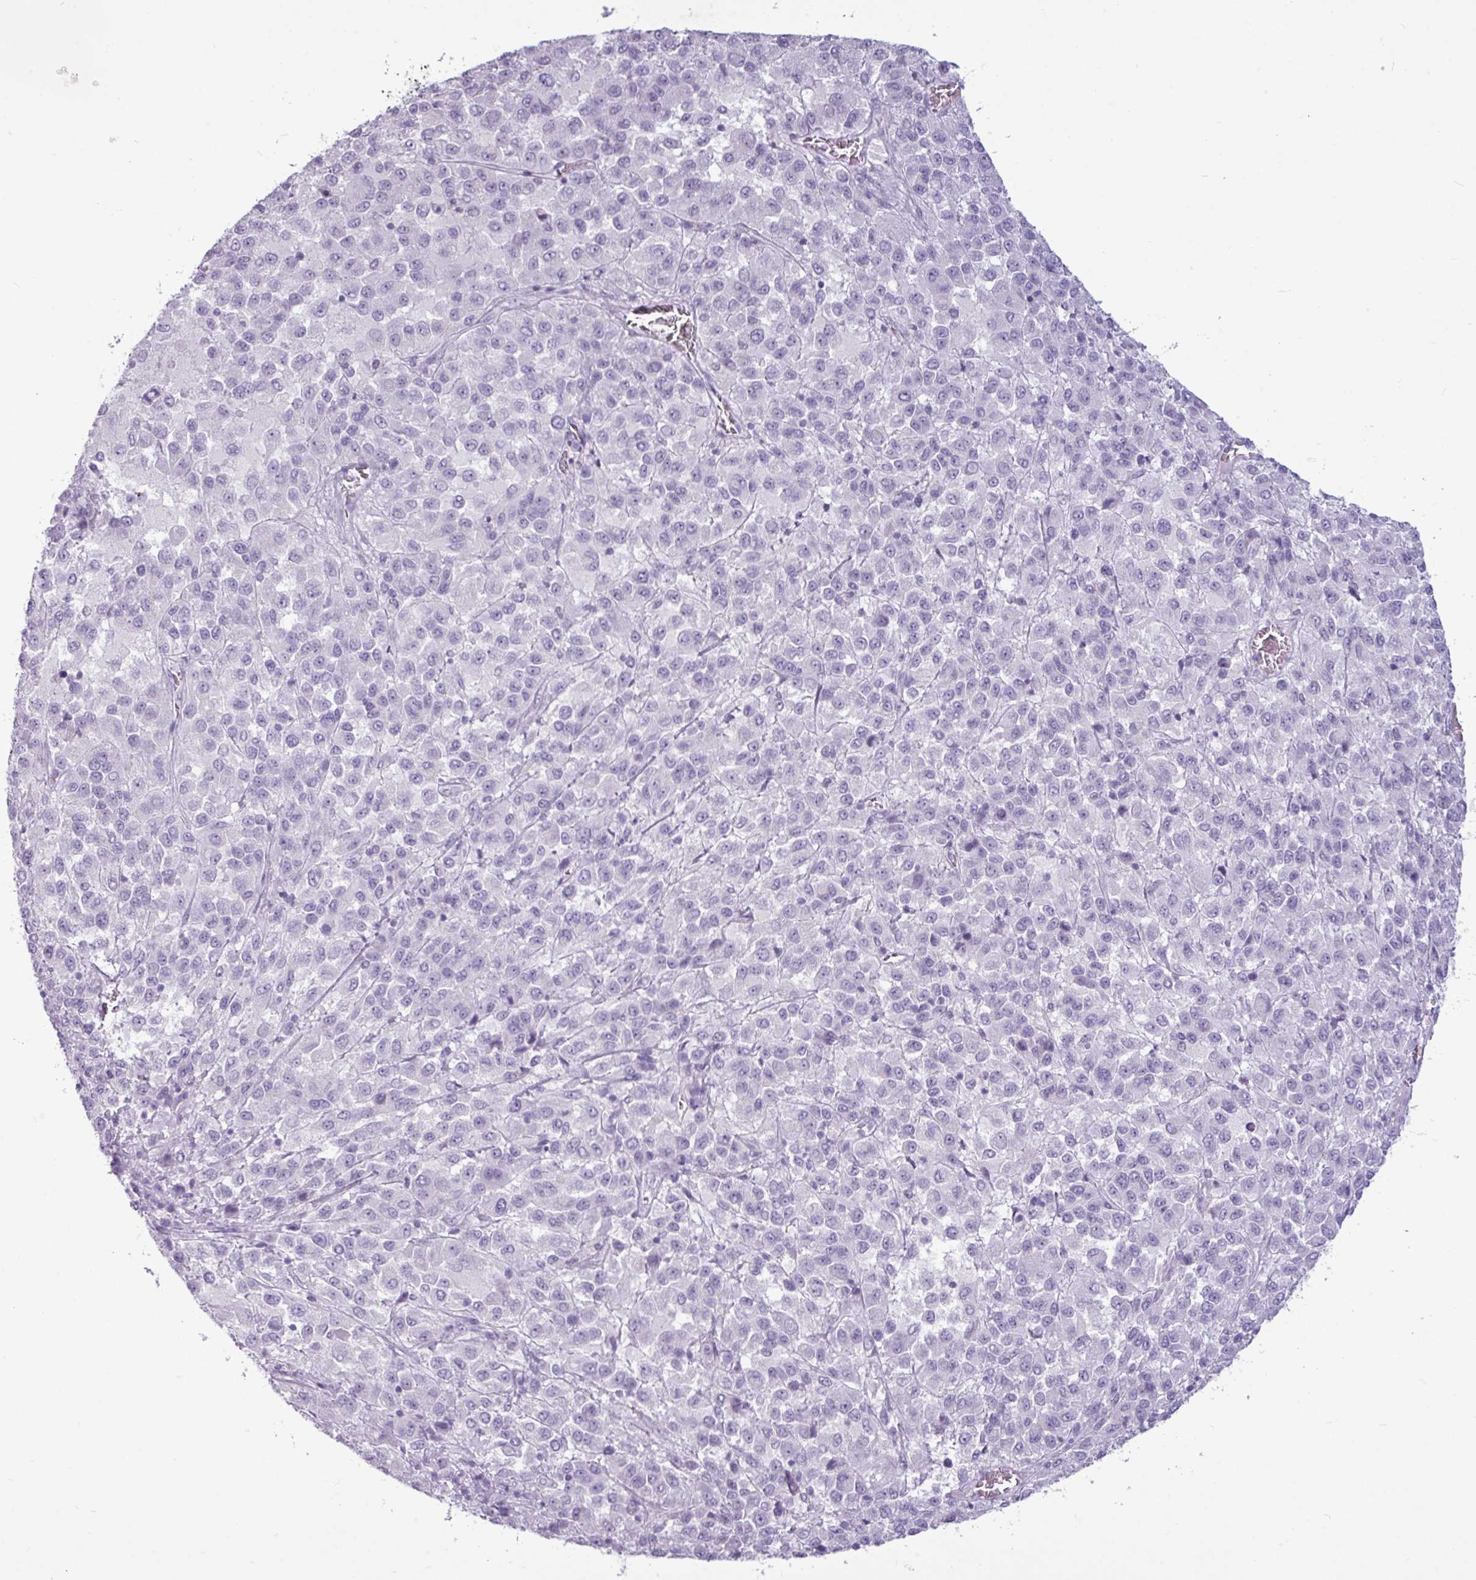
{"staining": {"intensity": "negative", "quantity": "none", "location": "none"}, "tissue": "melanoma", "cell_type": "Tumor cells", "image_type": "cancer", "snomed": [{"axis": "morphology", "description": "Malignant melanoma, Metastatic site"}, {"axis": "topography", "description": "Lung"}], "caption": "There is no significant positivity in tumor cells of malignant melanoma (metastatic site).", "gene": "AMY2A", "patient": {"sex": "male", "age": 64}}